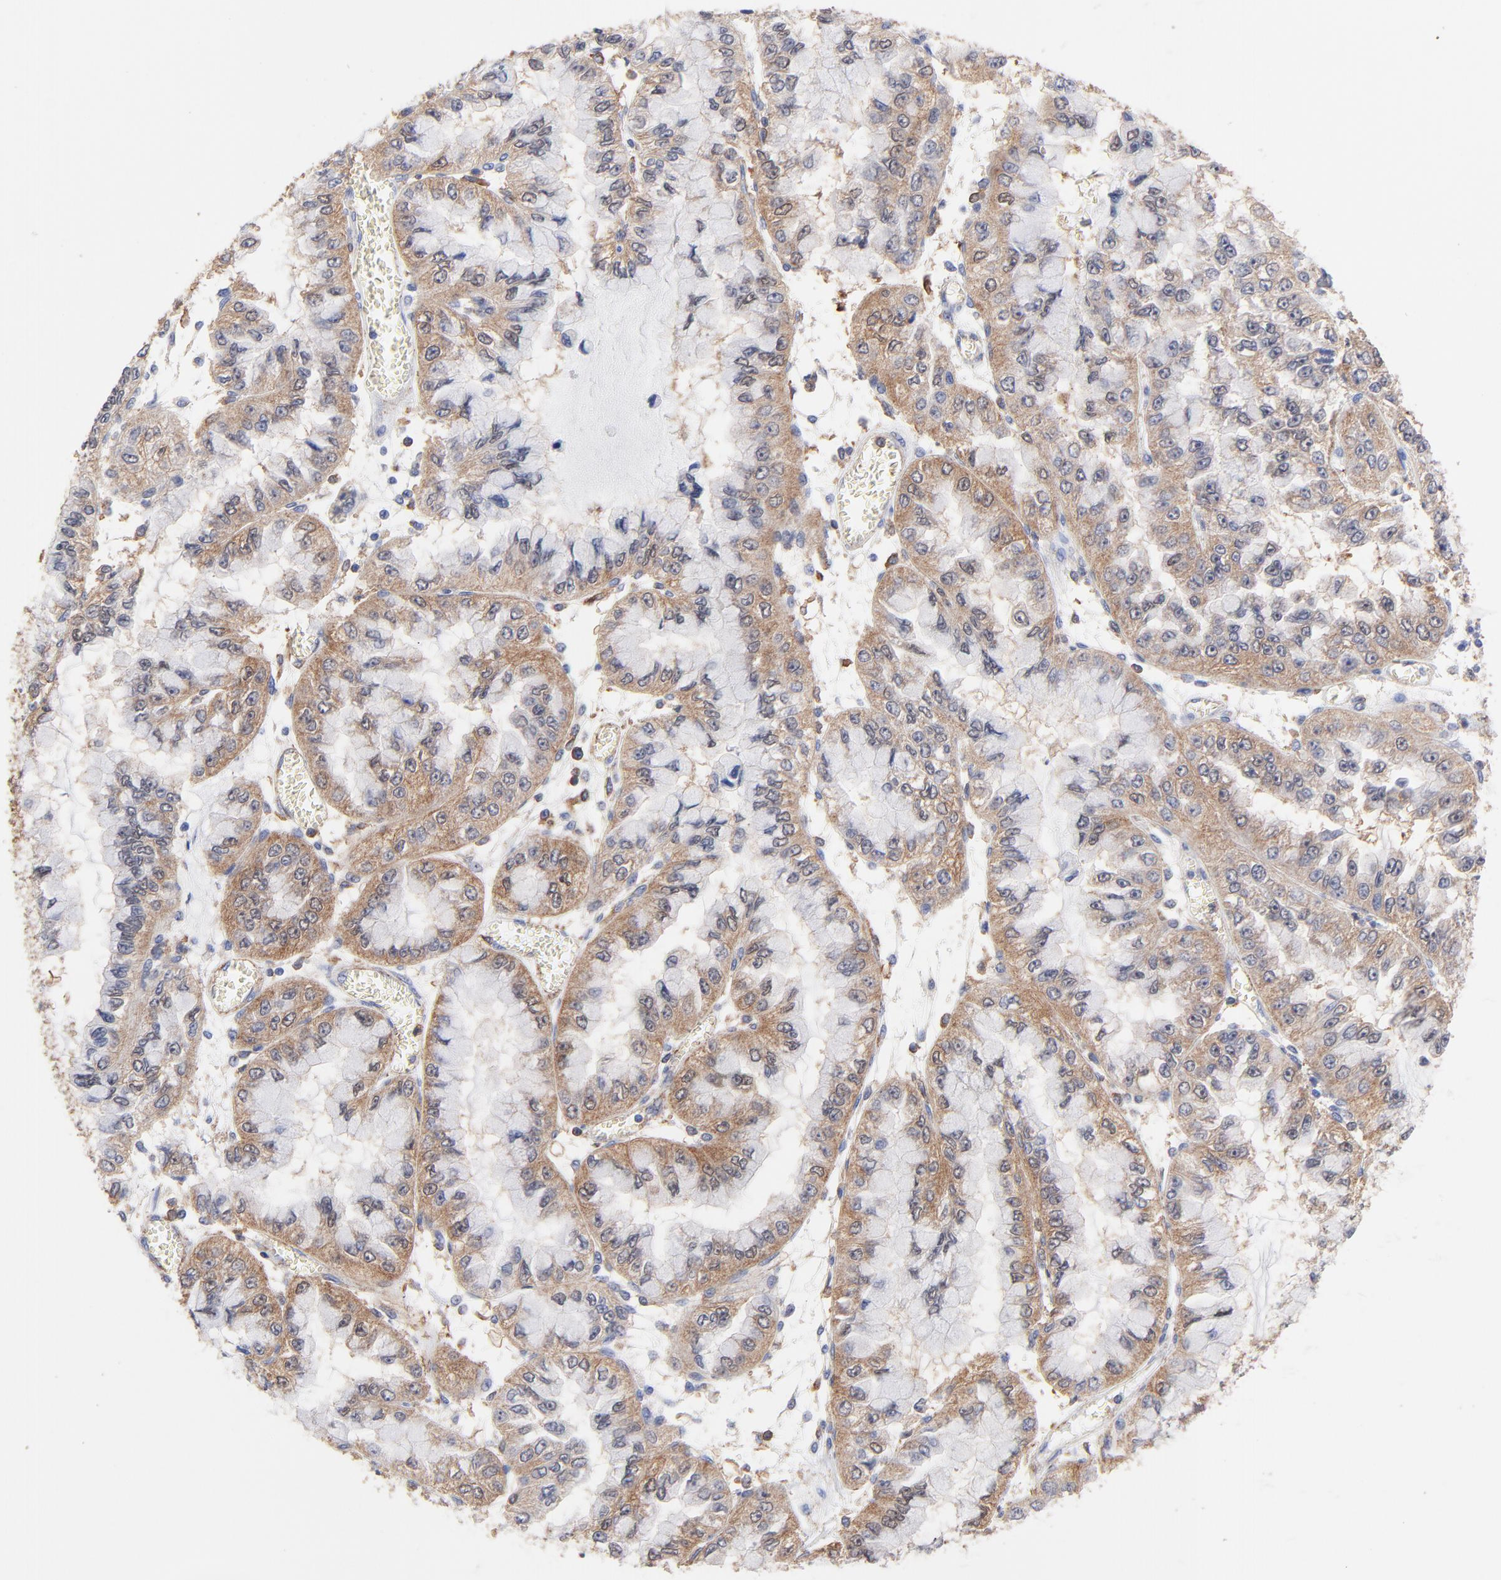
{"staining": {"intensity": "moderate", "quantity": ">75%", "location": "cytoplasmic/membranous,nuclear"}, "tissue": "liver cancer", "cell_type": "Tumor cells", "image_type": "cancer", "snomed": [{"axis": "morphology", "description": "Cholangiocarcinoma"}, {"axis": "topography", "description": "Liver"}], "caption": "Human cholangiocarcinoma (liver) stained with a brown dye shows moderate cytoplasmic/membranous and nuclear positive expression in approximately >75% of tumor cells.", "gene": "ASL", "patient": {"sex": "female", "age": 79}}